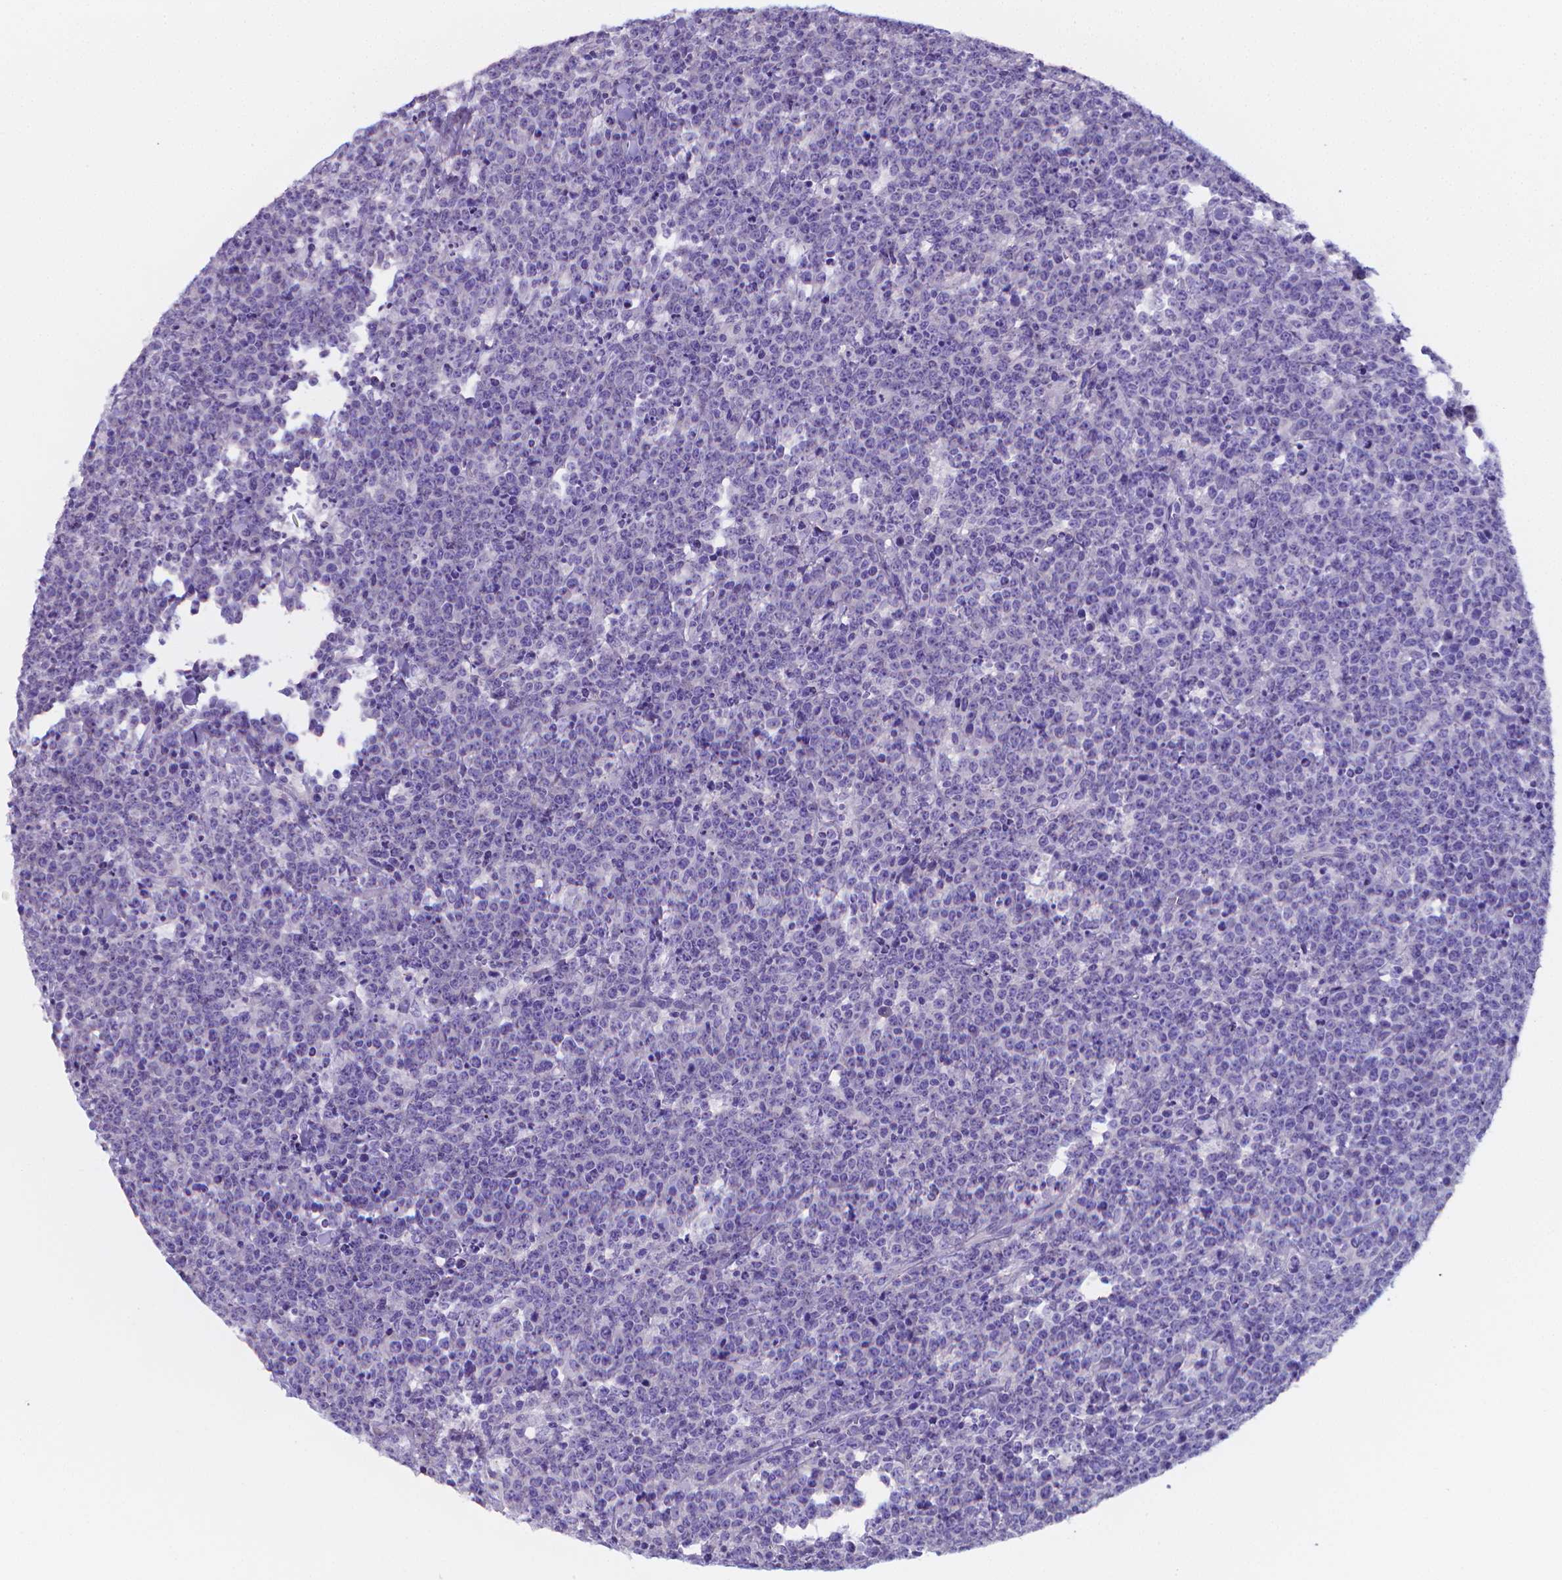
{"staining": {"intensity": "negative", "quantity": "none", "location": "none"}, "tissue": "lymphoma", "cell_type": "Tumor cells", "image_type": "cancer", "snomed": [{"axis": "morphology", "description": "Malignant lymphoma, non-Hodgkin's type, High grade"}, {"axis": "topography", "description": "Small intestine"}], "caption": "Protein analysis of malignant lymphoma, non-Hodgkin's type (high-grade) exhibits no significant expression in tumor cells.", "gene": "LRRC73", "patient": {"sex": "female", "age": 56}}